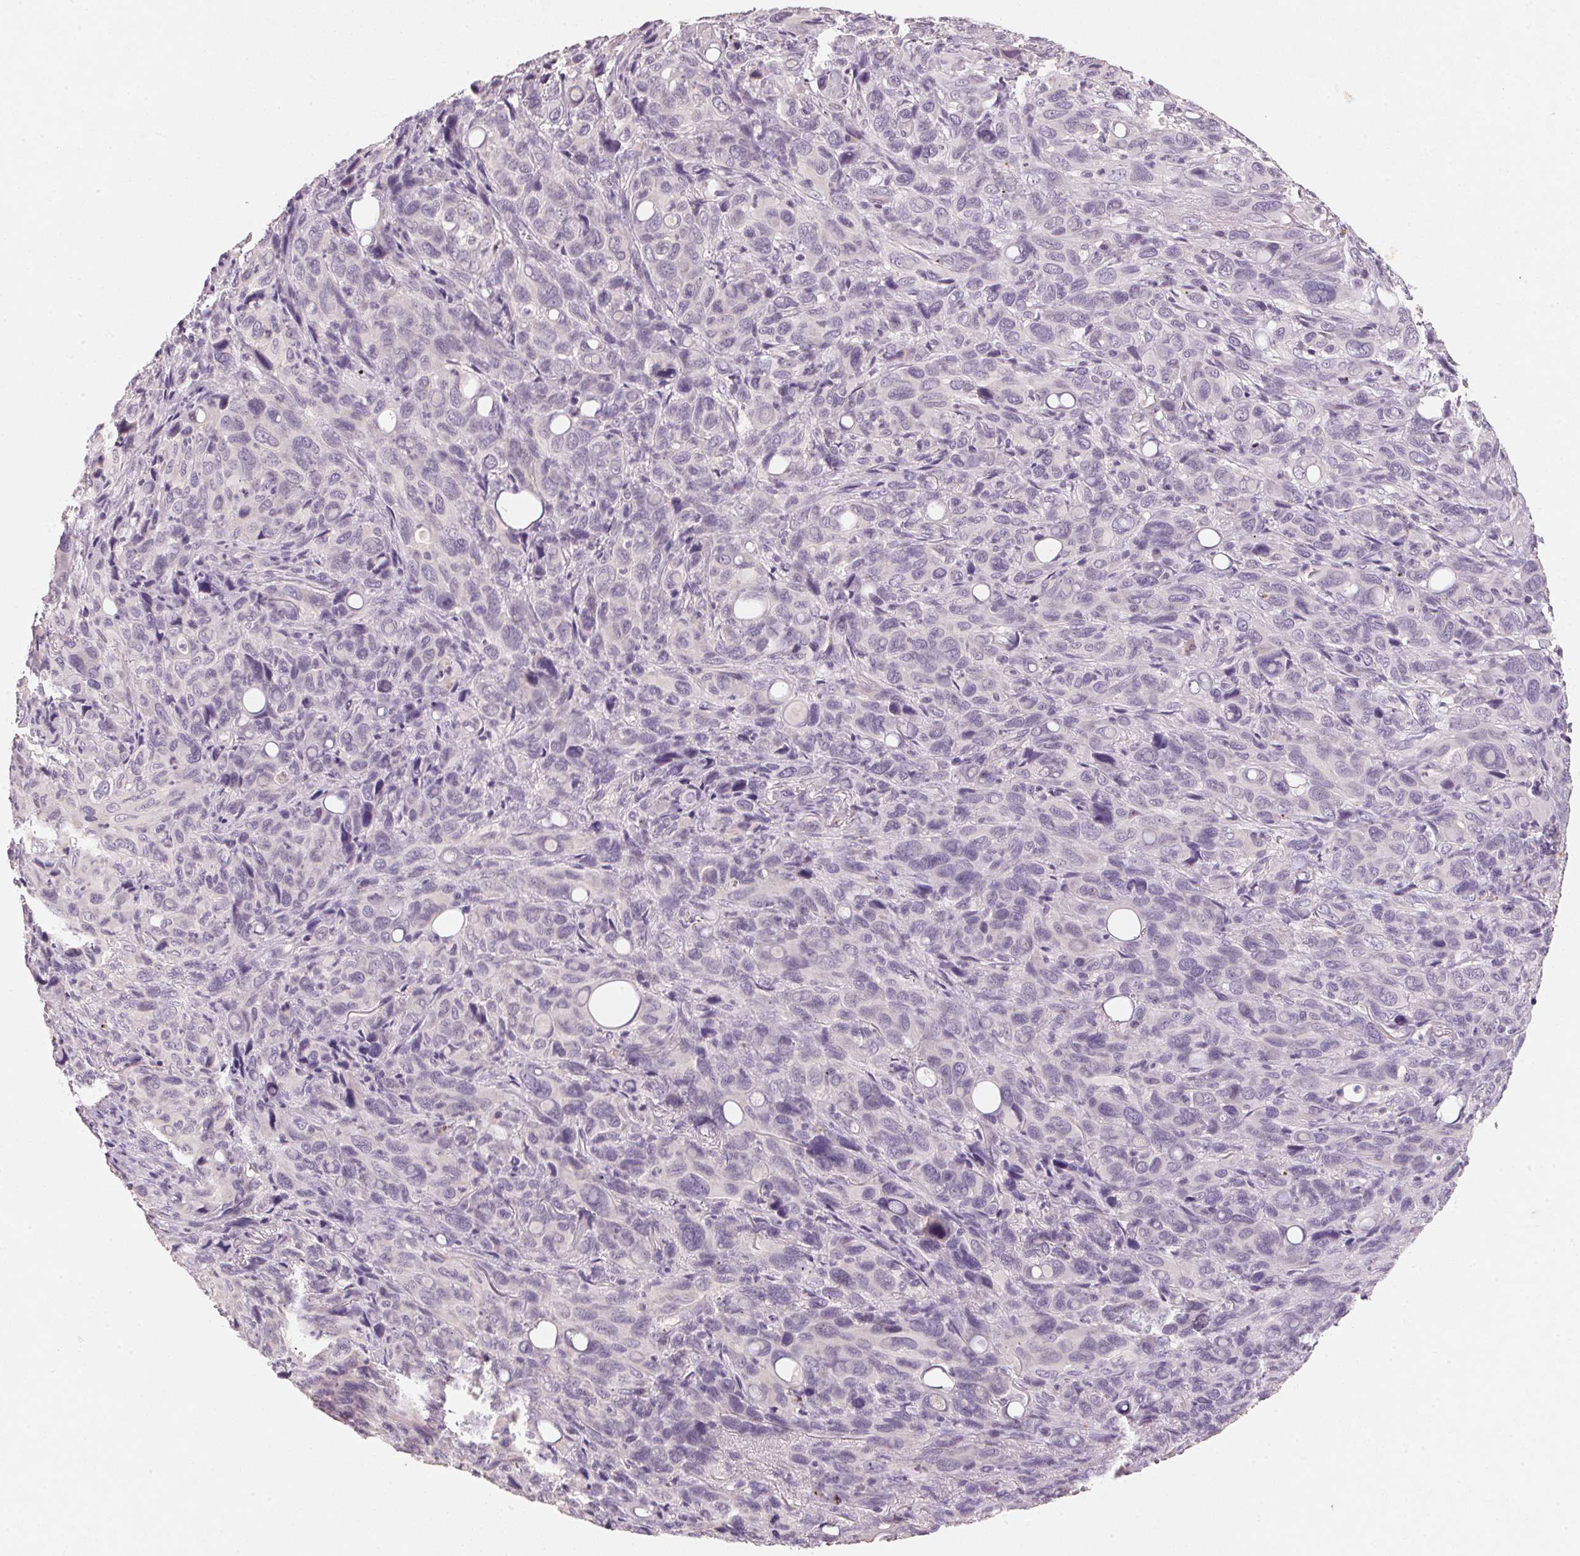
{"staining": {"intensity": "negative", "quantity": "none", "location": "none"}, "tissue": "melanoma", "cell_type": "Tumor cells", "image_type": "cancer", "snomed": [{"axis": "morphology", "description": "Malignant melanoma, Metastatic site"}, {"axis": "topography", "description": "Lung"}], "caption": "A high-resolution image shows immunohistochemistry staining of malignant melanoma (metastatic site), which exhibits no significant positivity in tumor cells.", "gene": "CXCL5", "patient": {"sex": "male", "age": 48}}